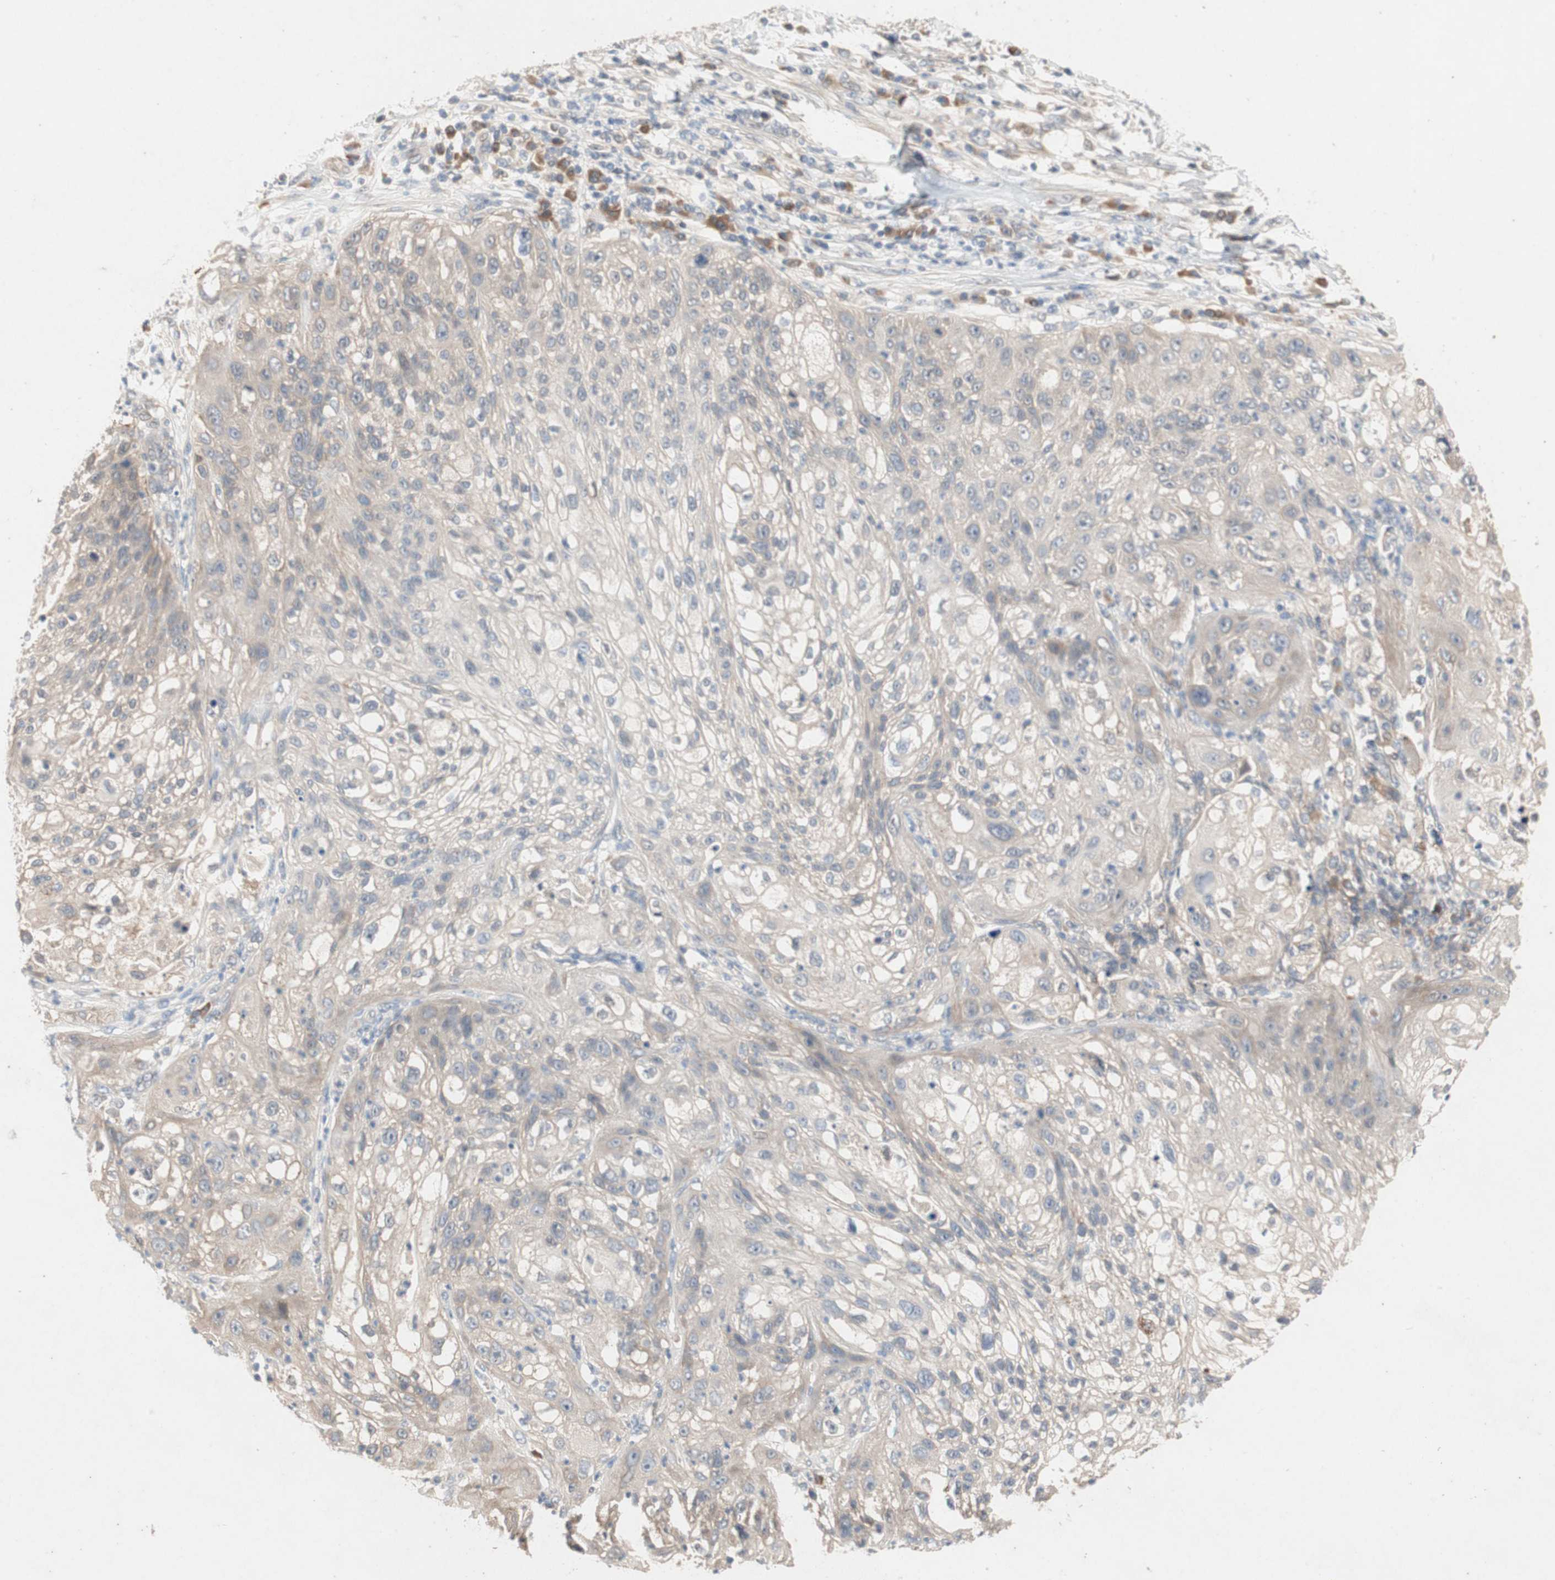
{"staining": {"intensity": "weak", "quantity": "25%-75%", "location": "cytoplasmic/membranous"}, "tissue": "lung cancer", "cell_type": "Tumor cells", "image_type": "cancer", "snomed": [{"axis": "morphology", "description": "Inflammation, NOS"}, {"axis": "morphology", "description": "Squamous cell carcinoma, NOS"}, {"axis": "topography", "description": "Lymph node"}, {"axis": "topography", "description": "Soft tissue"}, {"axis": "topography", "description": "Lung"}], "caption": "IHC of human lung squamous cell carcinoma demonstrates low levels of weak cytoplasmic/membranous staining in about 25%-75% of tumor cells. The staining was performed using DAB, with brown indicating positive protein expression. Nuclei are stained blue with hematoxylin.", "gene": "NCLN", "patient": {"sex": "male", "age": 66}}